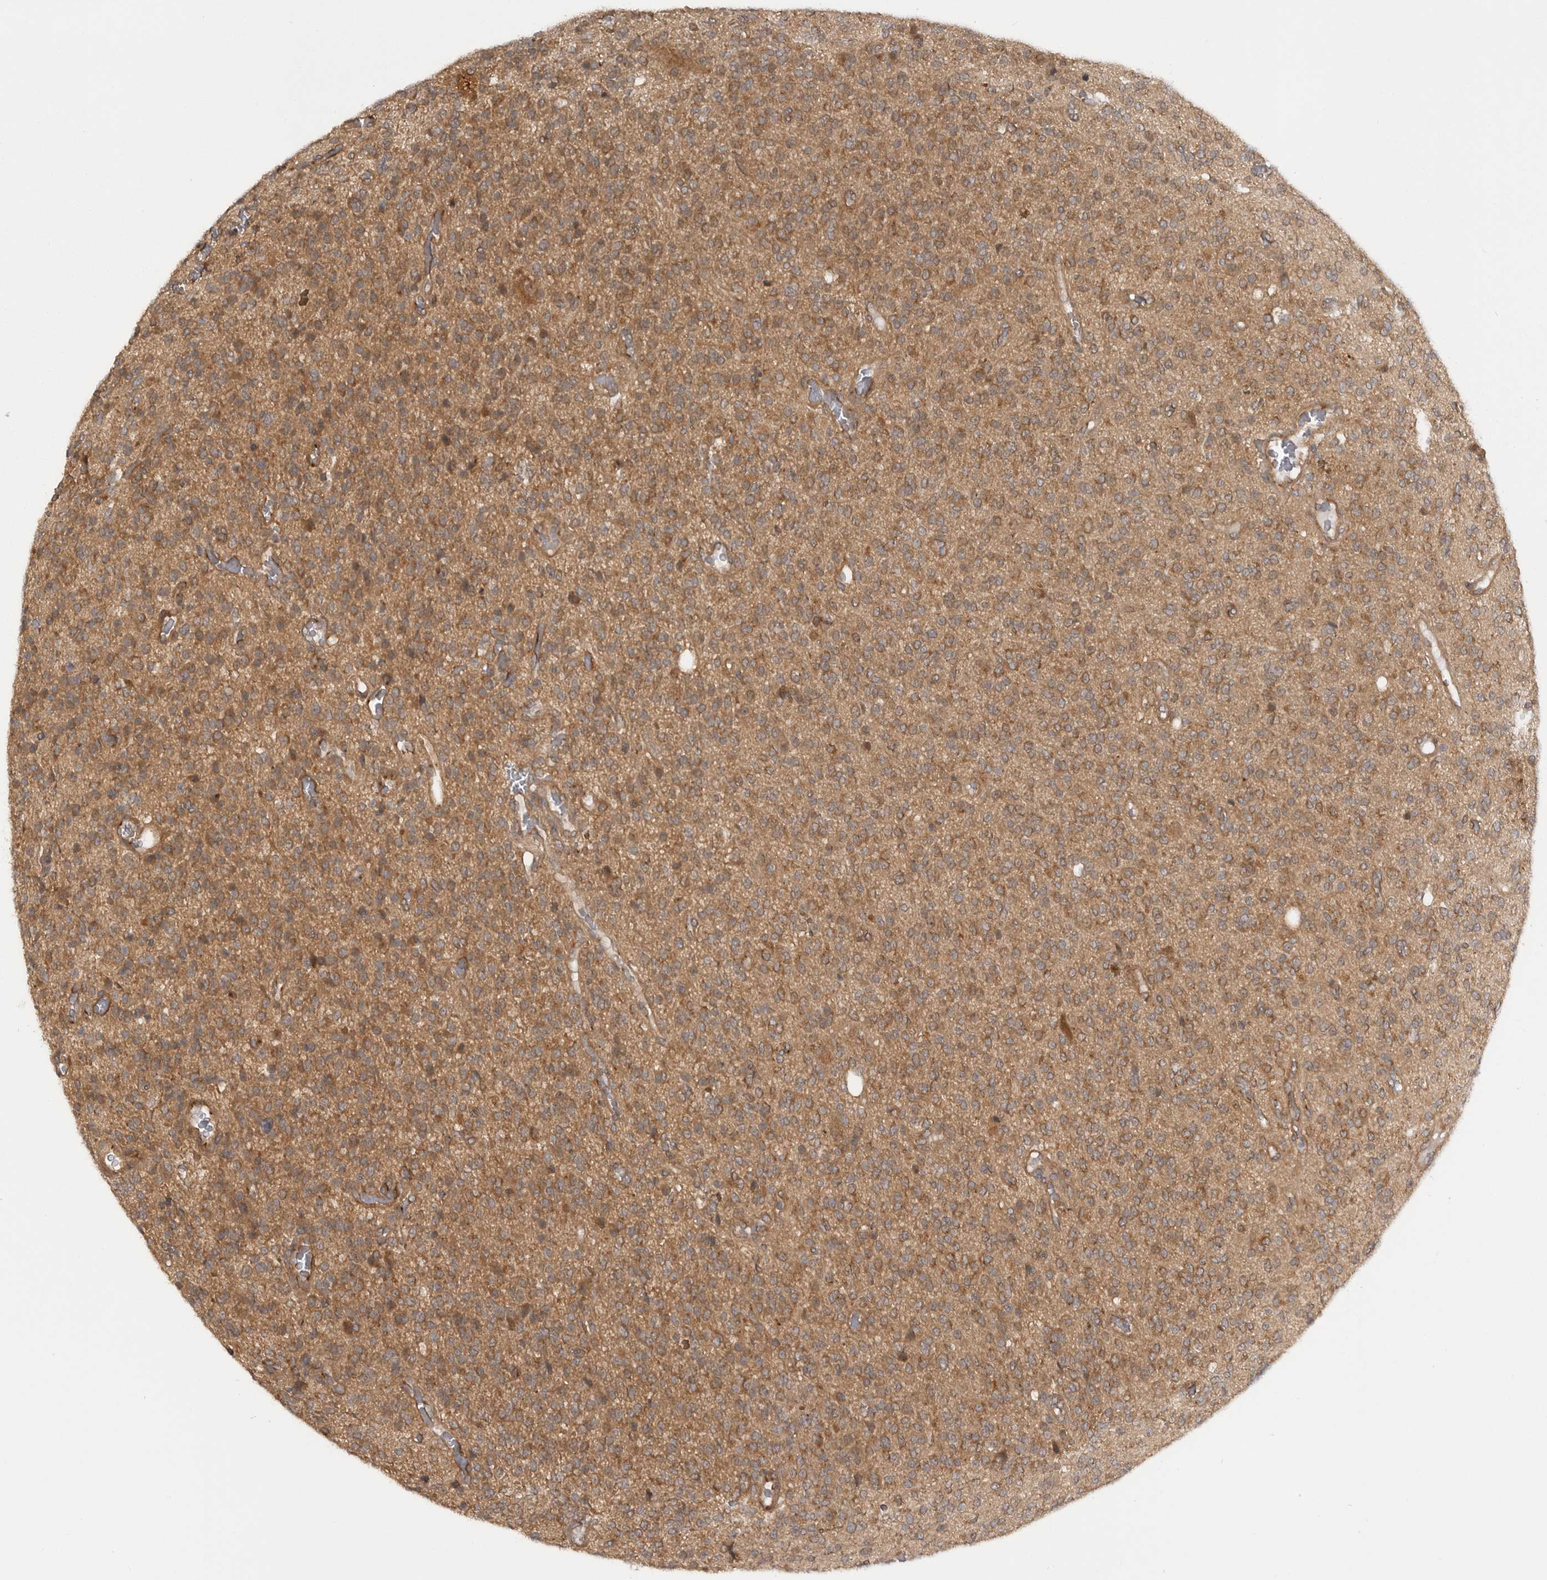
{"staining": {"intensity": "moderate", "quantity": ">75%", "location": "cytoplasmic/membranous"}, "tissue": "glioma", "cell_type": "Tumor cells", "image_type": "cancer", "snomed": [{"axis": "morphology", "description": "Glioma, malignant, High grade"}, {"axis": "topography", "description": "Brain"}], "caption": "Tumor cells show medium levels of moderate cytoplasmic/membranous expression in approximately >75% of cells in glioma.", "gene": "PDCL", "patient": {"sex": "male", "age": 34}}